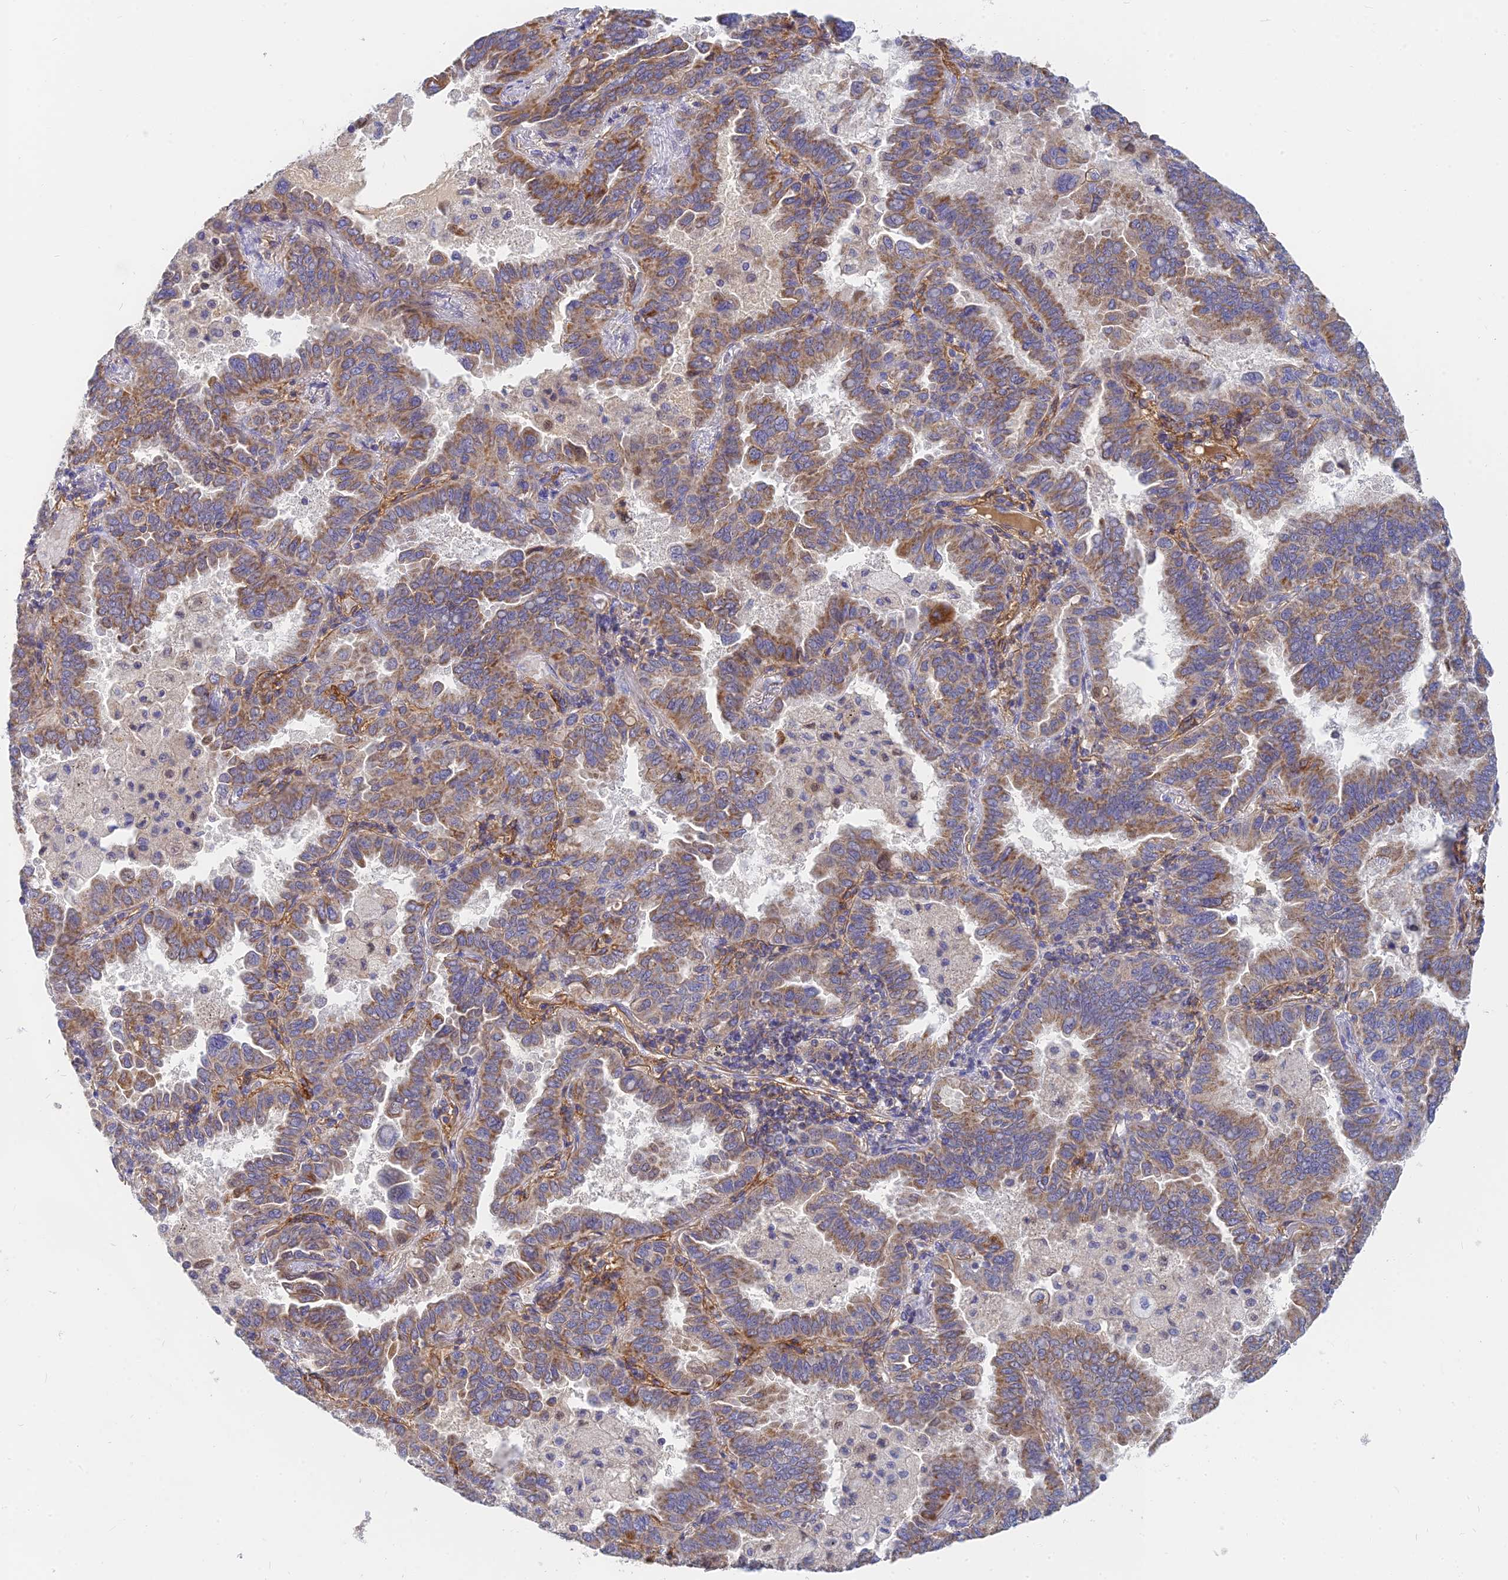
{"staining": {"intensity": "moderate", "quantity": ">75%", "location": "cytoplasmic/membranous"}, "tissue": "lung cancer", "cell_type": "Tumor cells", "image_type": "cancer", "snomed": [{"axis": "morphology", "description": "Adenocarcinoma, NOS"}, {"axis": "topography", "description": "Lung"}], "caption": "An IHC micrograph of tumor tissue is shown. Protein staining in brown shows moderate cytoplasmic/membranous positivity in adenocarcinoma (lung) within tumor cells.", "gene": "MRPL15", "patient": {"sex": "male", "age": 64}}